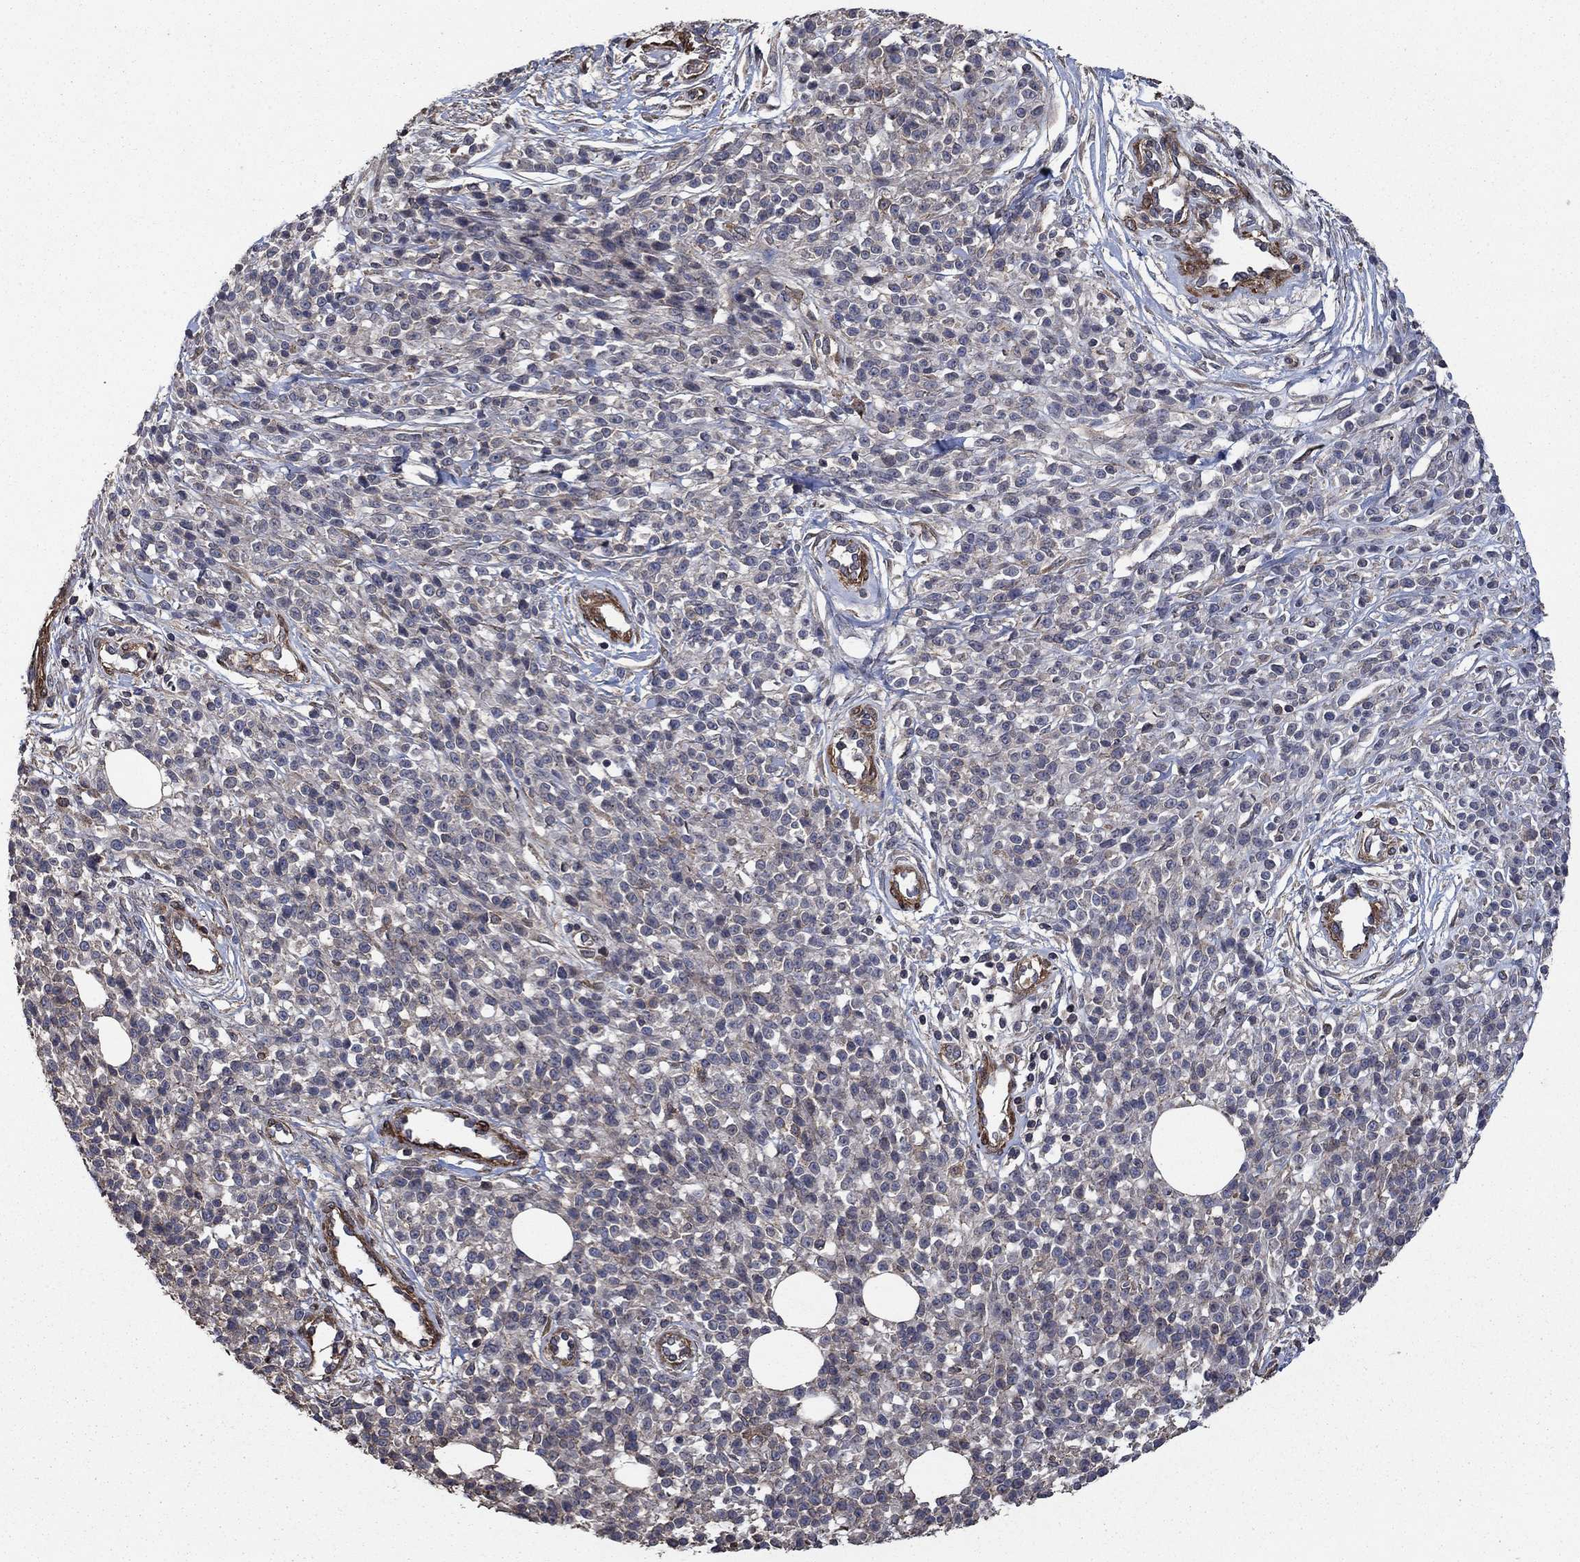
{"staining": {"intensity": "negative", "quantity": "none", "location": "none"}, "tissue": "melanoma", "cell_type": "Tumor cells", "image_type": "cancer", "snomed": [{"axis": "morphology", "description": "Malignant melanoma, NOS"}, {"axis": "topography", "description": "Skin"}, {"axis": "topography", "description": "Skin of trunk"}], "caption": "A histopathology image of human malignant melanoma is negative for staining in tumor cells. (DAB (3,3'-diaminobenzidine) IHC visualized using brightfield microscopy, high magnification).", "gene": "PDE3A", "patient": {"sex": "male", "age": 74}}